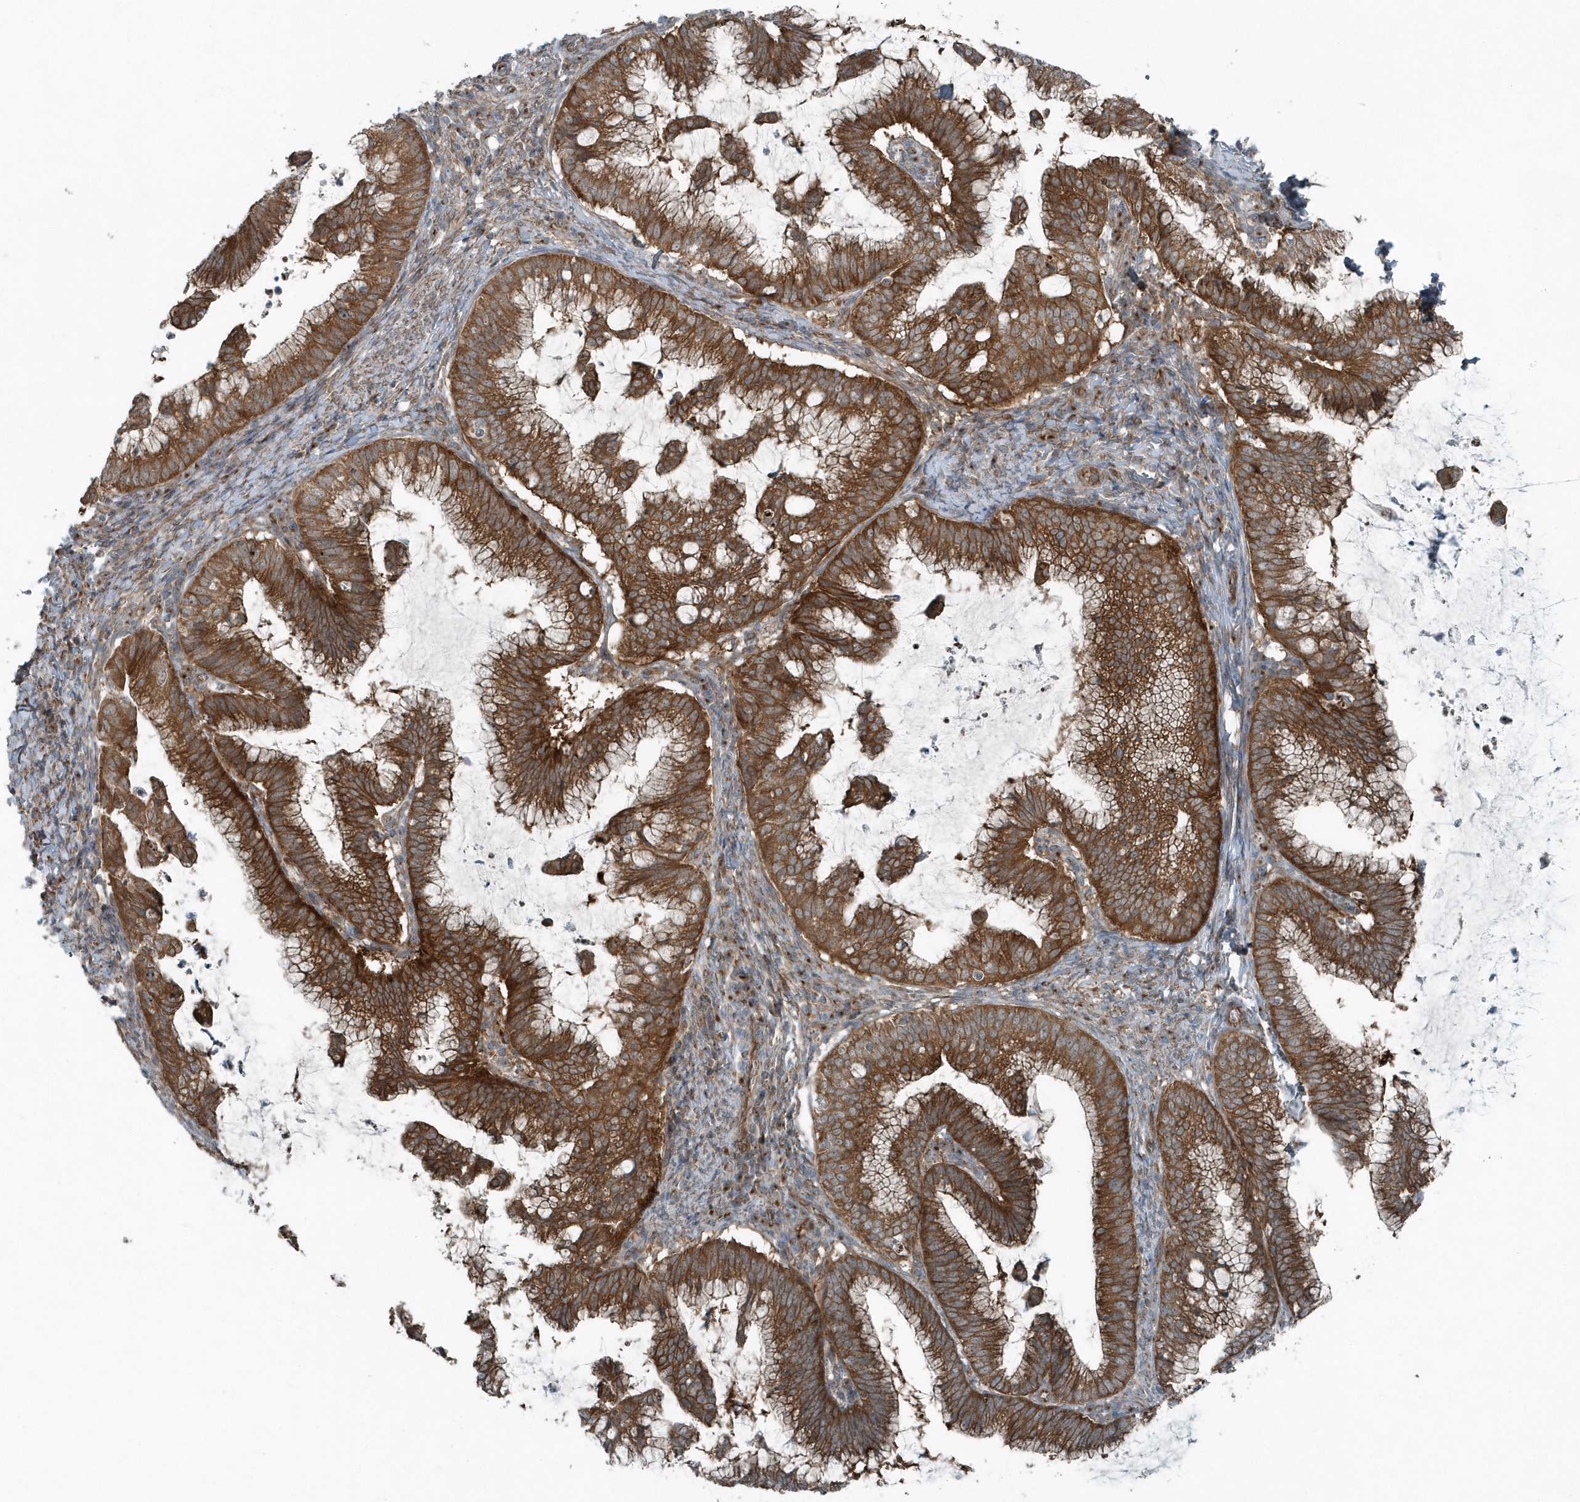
{"staining": {"intensity": "strong", "quantity": ">75%", "location": "cytoplasmic/membranous"}, "tissue": "cervical cancer", "cell_type": "Tumor cells", "image_type": "cancer", "snomed": [{"axis": "morphology", "description": "Adenocarcinoma, NOS"}, {"axis": "topography", "description": "Cervix"}], "caption": "Cervical cancer (adenocarcinoma) stained with DAB IHC demonstrates high levels of strong cytoplasmic/membranous staining in about >75% of tumor cells. The protein of interest is shown in brown color, while the nuclei are stained blue.", "gene": "GCC2", "patient": {"sex": "female", "age": 36}}